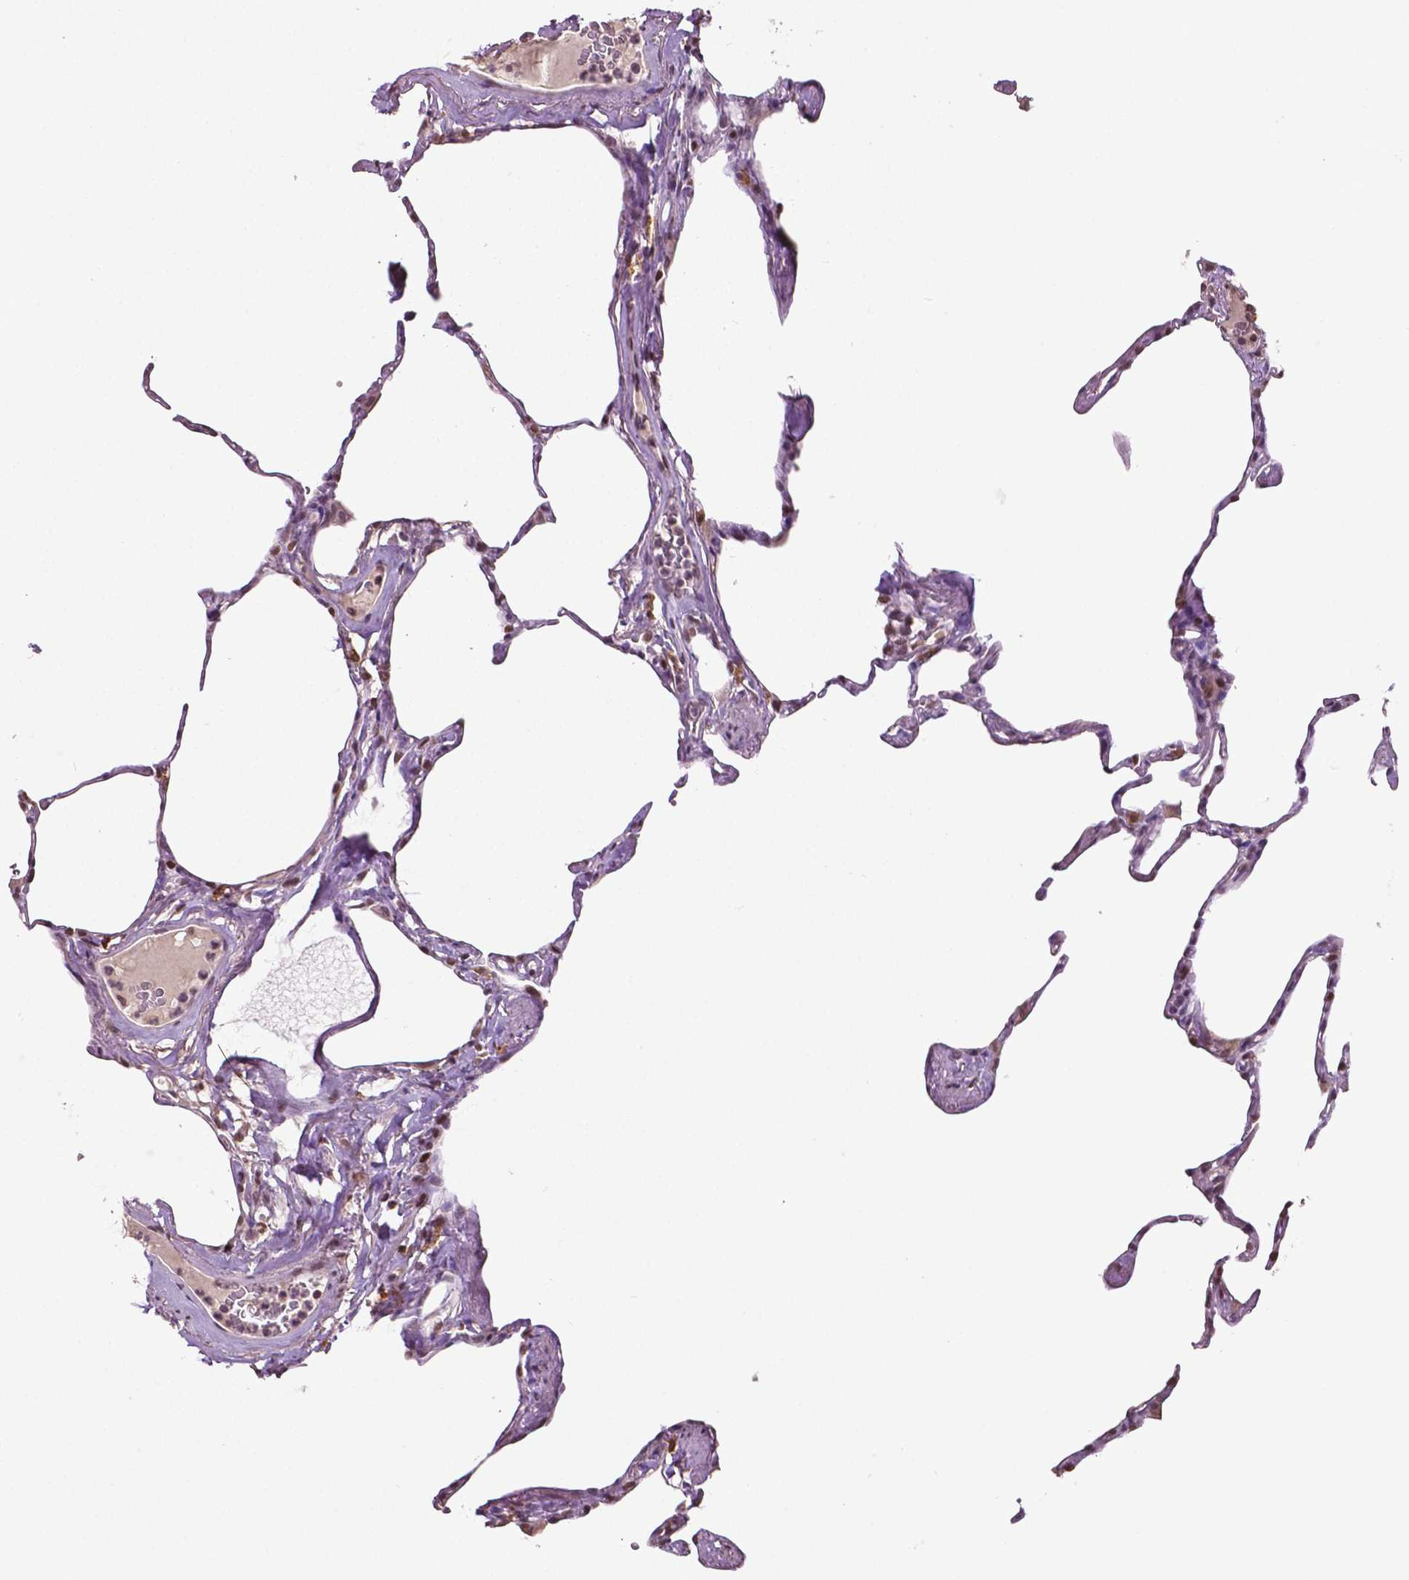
{"staining": {"intensity": "moderate", "quantity": "<25%", "location": "nuclear"}, "tissue": "lung", "cell_type": "Alveolar cells", "image_type": "normal", "snomed": [{"axis": "morphology", "description": "Normal tissue, NOS"}, {"axis": "topography", "description": "Lung"}], "caption": "Alveolar cells reveal low levels of moderate nuclear staining in about <25% of cells in normal human lung.", "gene": "DLX5", "patient": {"sex": "male", "age": 65}}